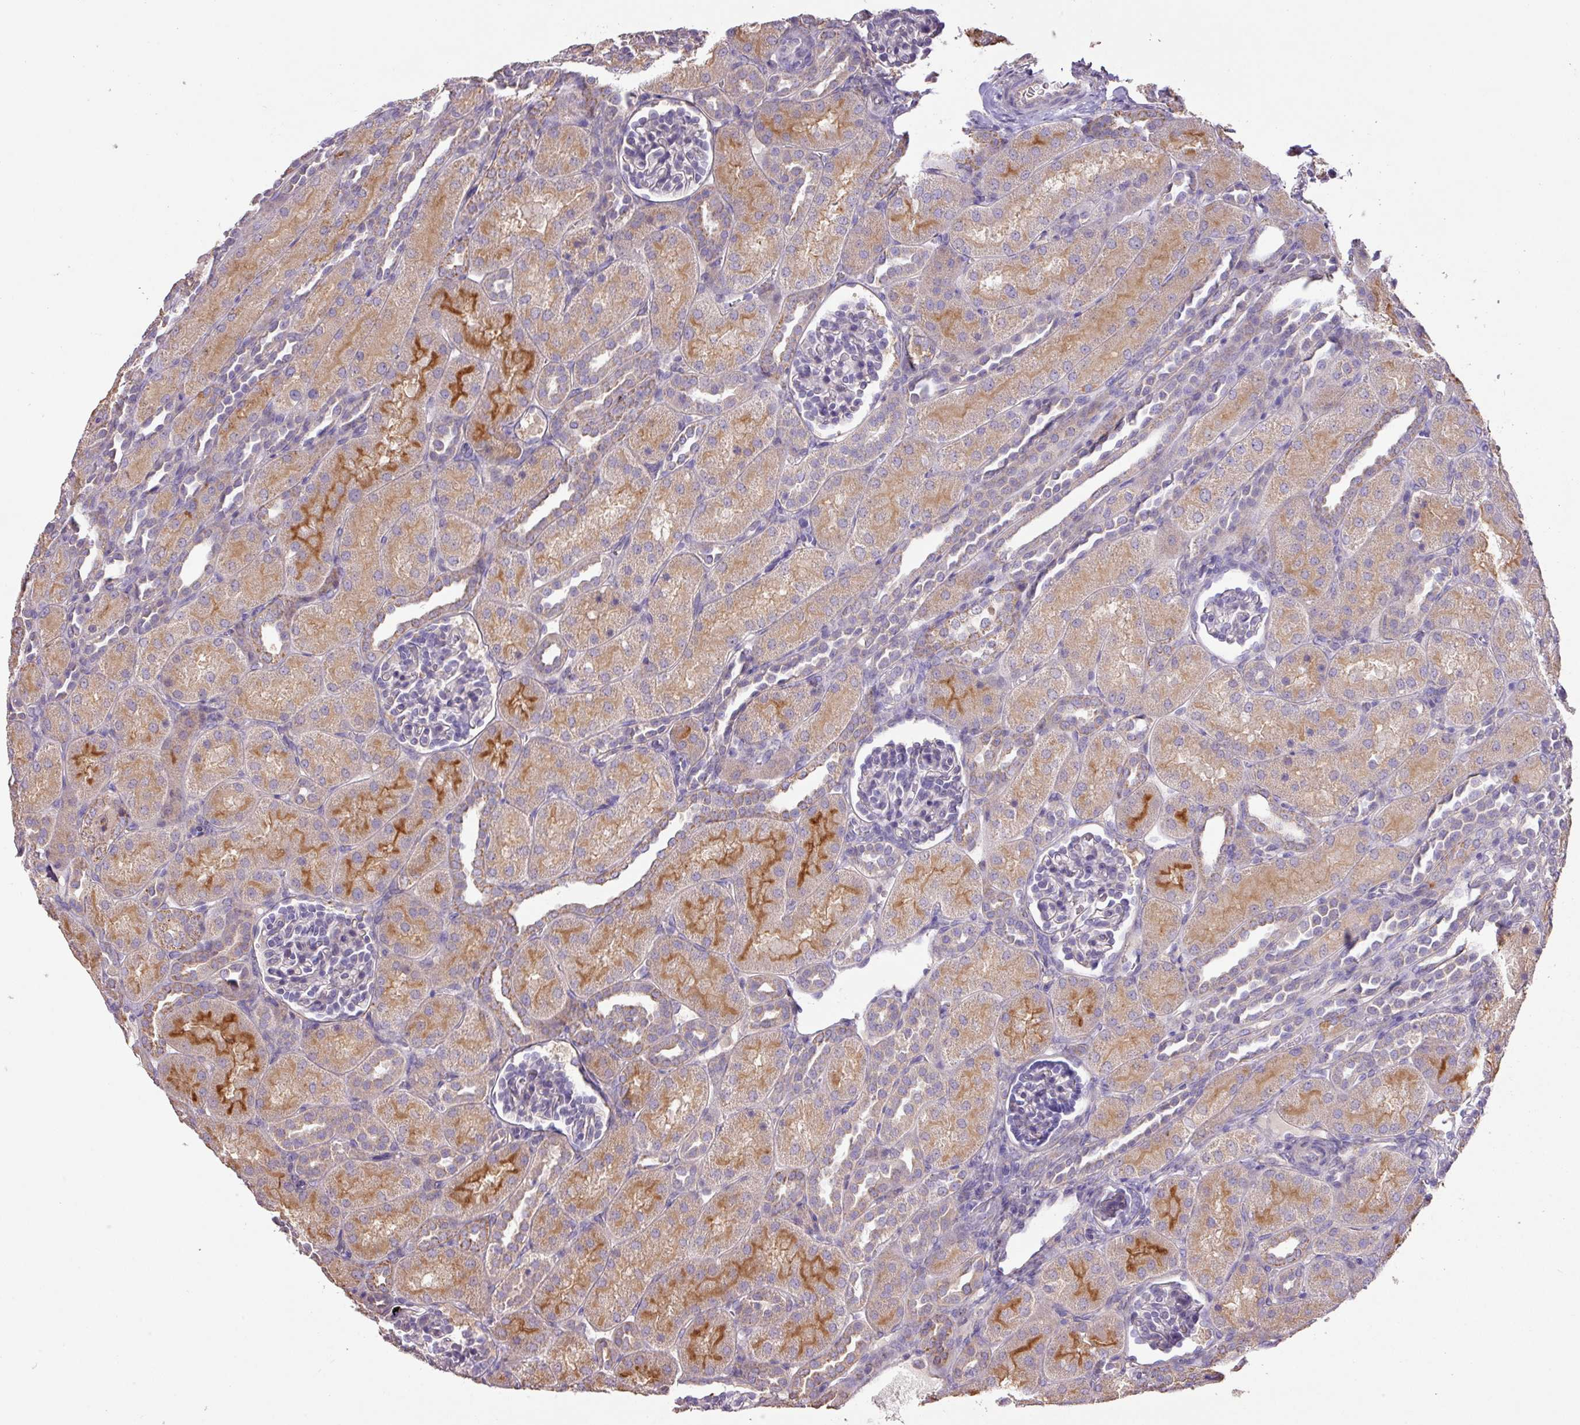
{"staining": {"intensity": "negative", "quantity": "none", "location": "none"}, "tissue": "kidney", "cell_type": "Cells in glomeruli", "image_type": "normal", "snomed": [{"axis": "morphology", "description": "Normal tissue, NOS"}, {"axis": "topography", "description": "Kidney"}], "caption": "The photomicrograph displays no staining of cells in glomeruli in normal kidney.", "gene": "PRADC1", "patient": {"sex": "male", "age": 1}}